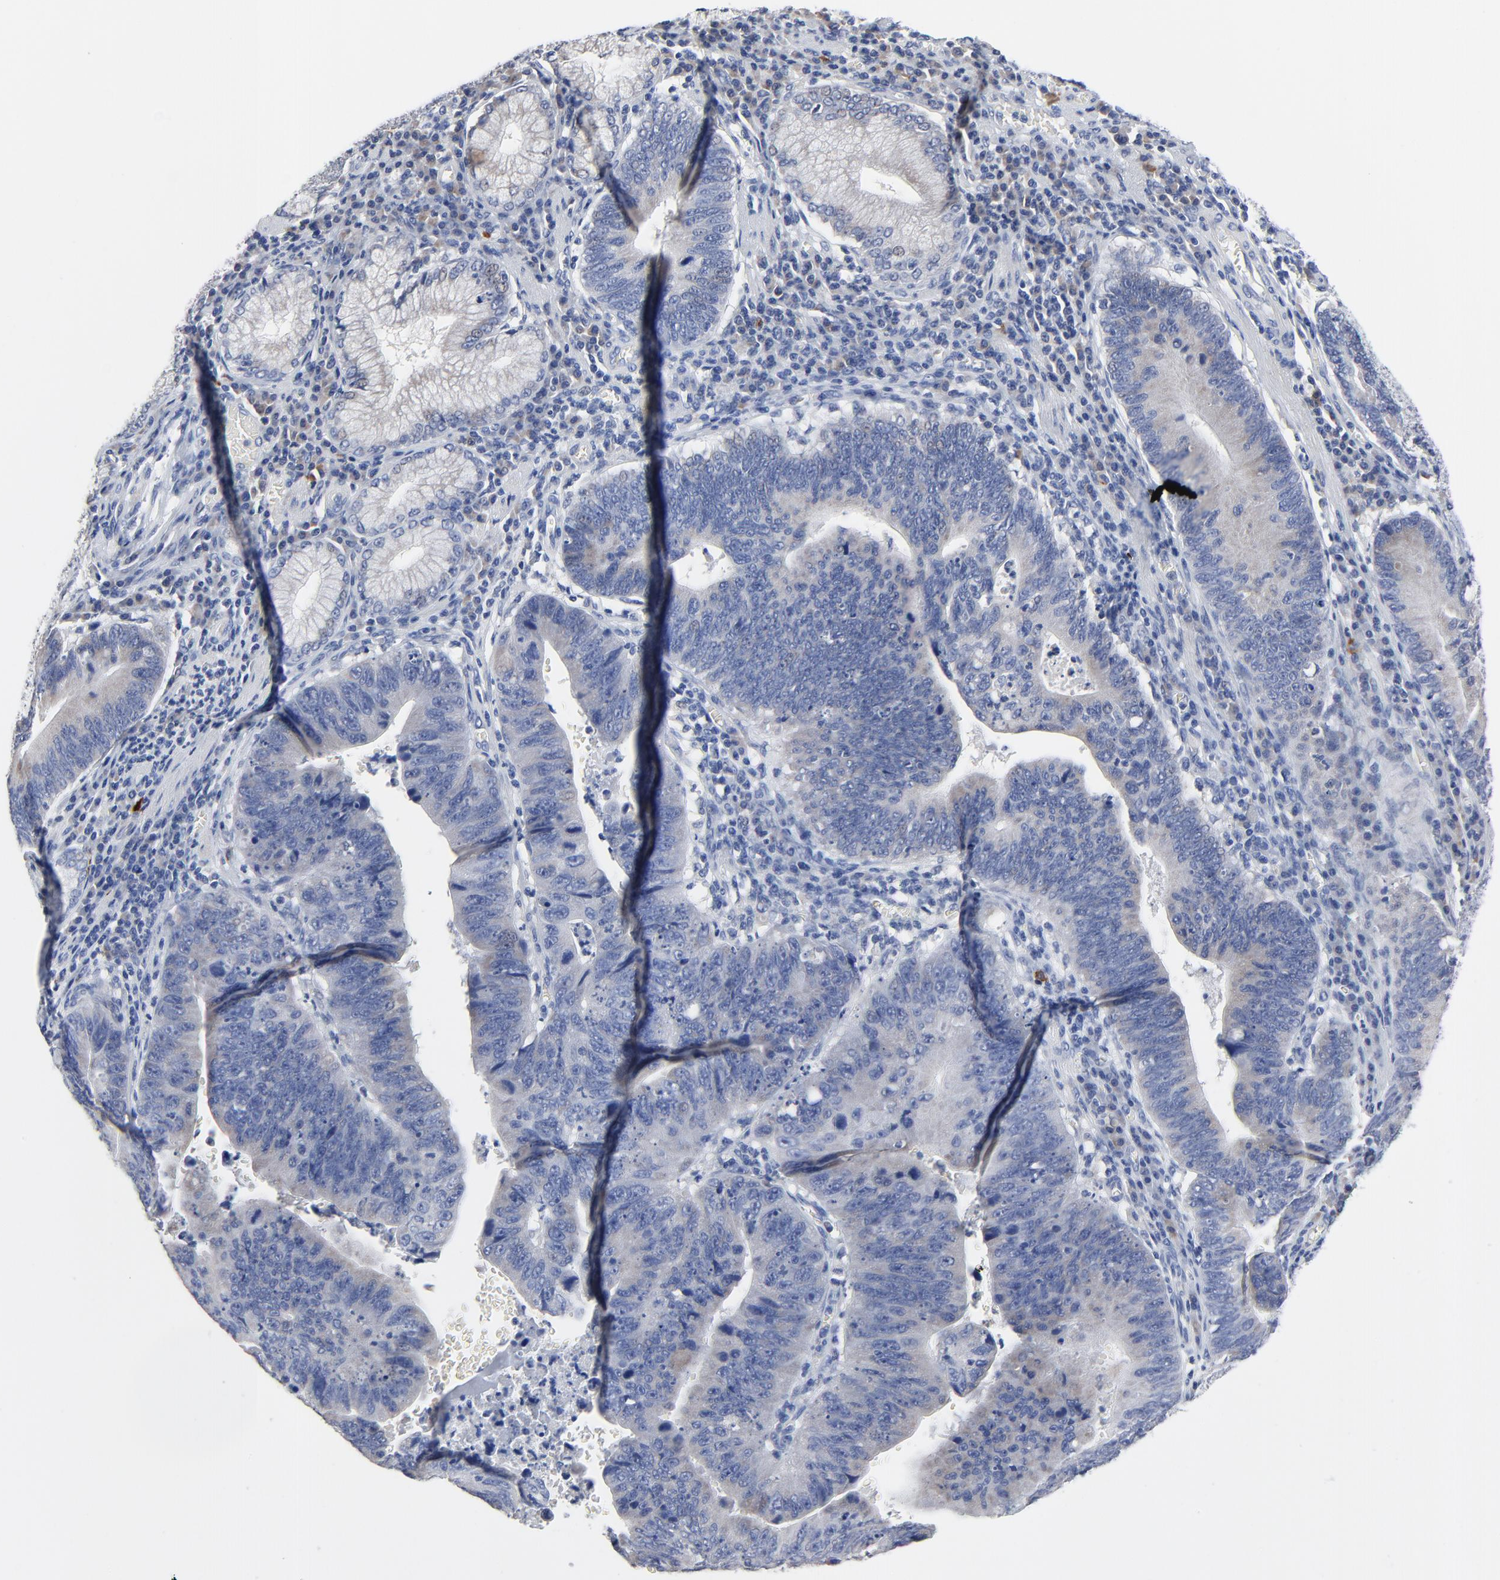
{"staining": {"intensity": "weak", "quantity": "25%-75%", "location": "cytoplasmic/membranous"}, "tissue": "stomach cancer", "cell_type": "Tumor cells", "image_type": "cancer", "snomed": [{"axis": "morphology", "description": "Adenocarcinoma, NOS"}, {"axis": "topography", "description": "Stomach"}], "caption": "Protein analysis of adenocarcinoma (stomach) tissue displays weak cytoplasmic/membranous positivity in approximately 25%-75% of tumor cells.", "gene": "FBXL5", "patient": {"sex": "male", "age": 59}}